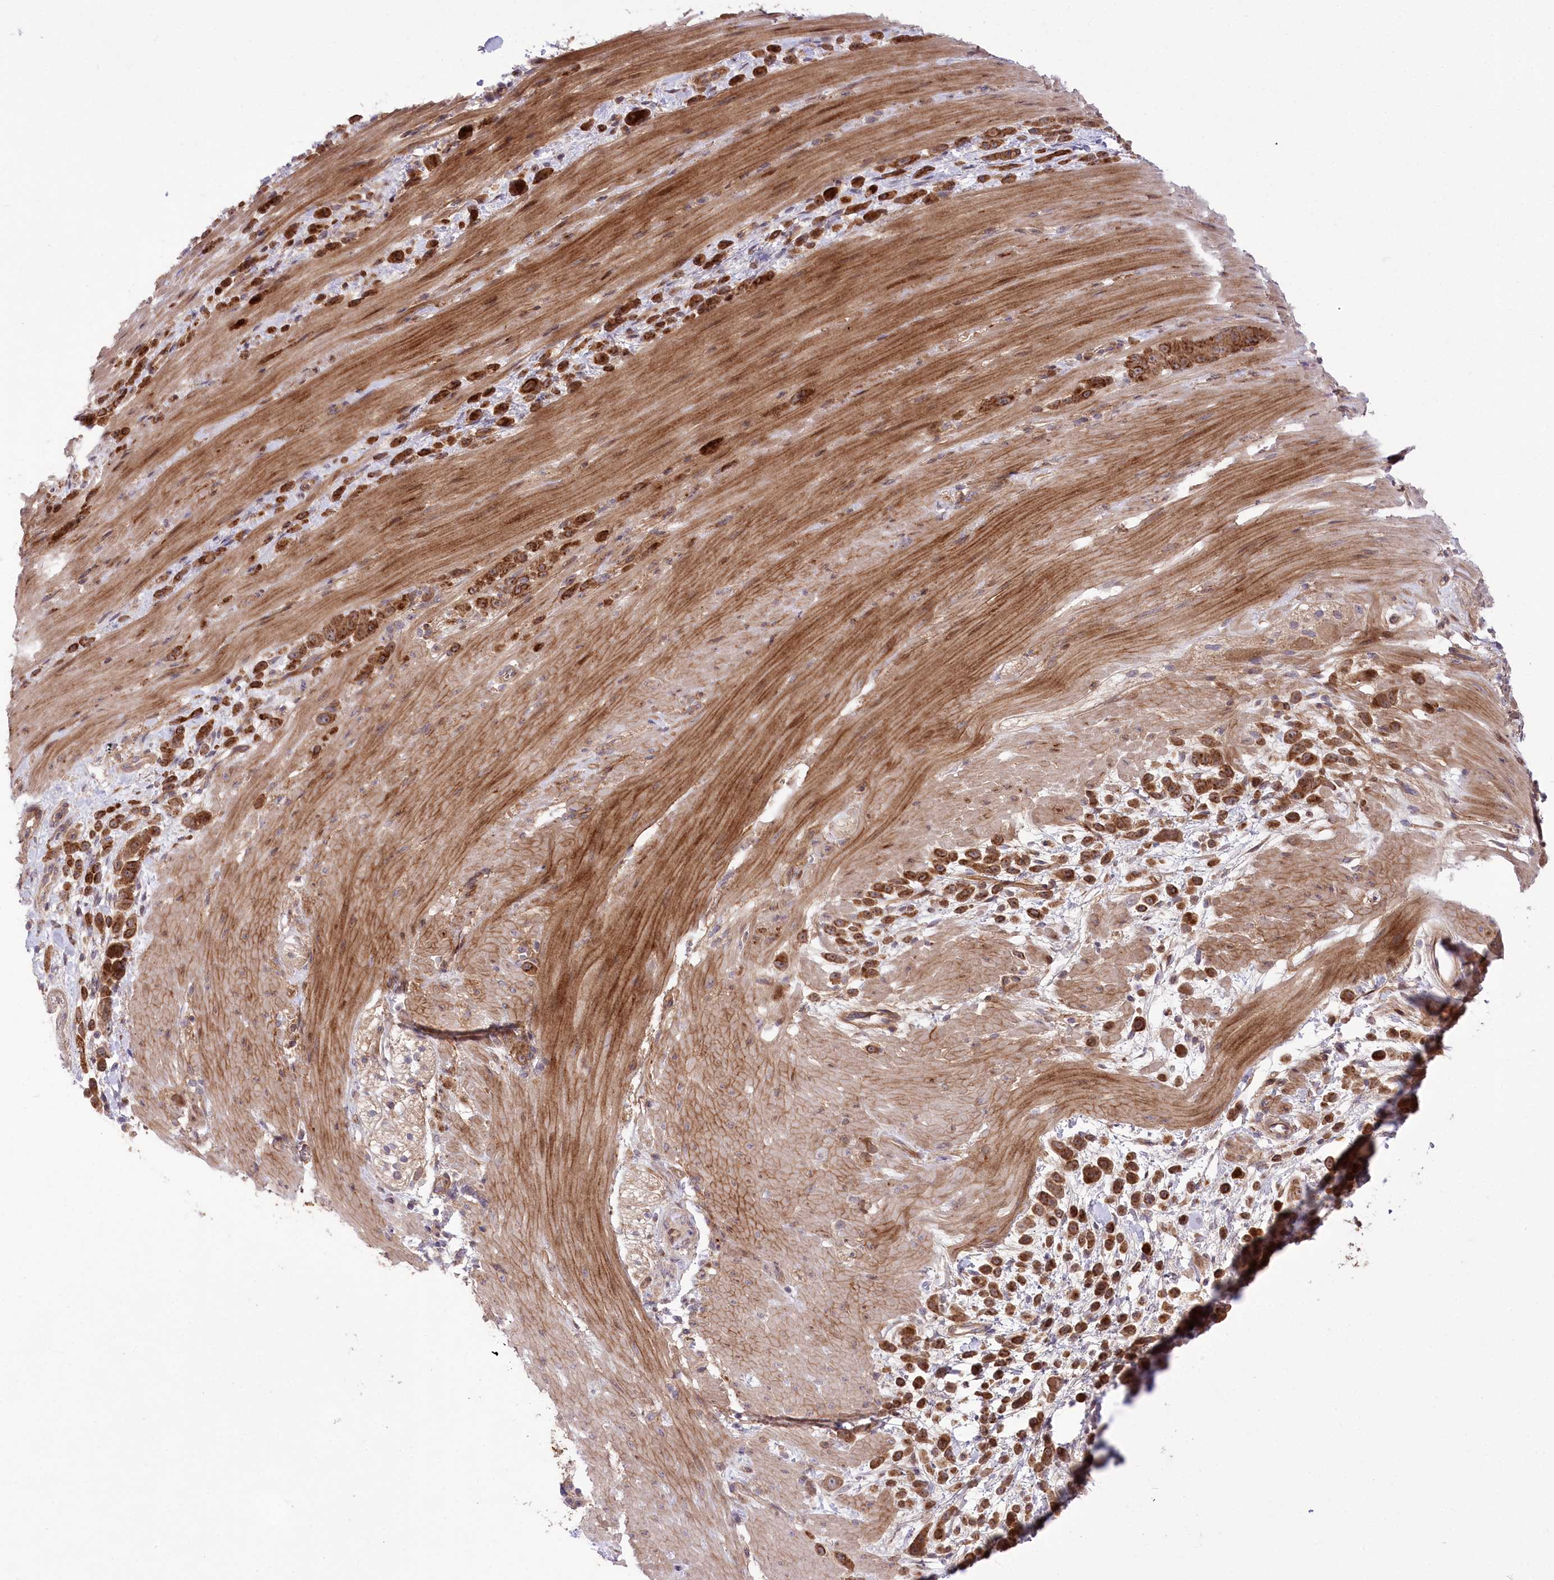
{"staining": {"intensity": "moderate", "quantity": ">75%", "location": "cytoplasmic/membranous"}, "tissue": "pancreatic cancer", "cell_type": "Tumor cells", "image_type": "cancer", "snomed": [{"axis": "morphology", "description": "Normal tissue, NOS"}, {"axis": "morphology", "description": "Adenocarcinoma, NOS"}, {"axis": "topography", "description": "Pancreas"}], "caption": "Immunohistochemistry histopathology image of neoplastic tissue: human pancreatic adenocarcinoma stained using immunohistochemistry (IHC) demonstrates medium levels of moderate protein expression localized specifically in the cytoplasmic/membranous of tumor cells, appearing as a cytoplasmic/membranous brown color.", "gene": "TRUB1", "patient": {"sex": "female", "age": 64}}